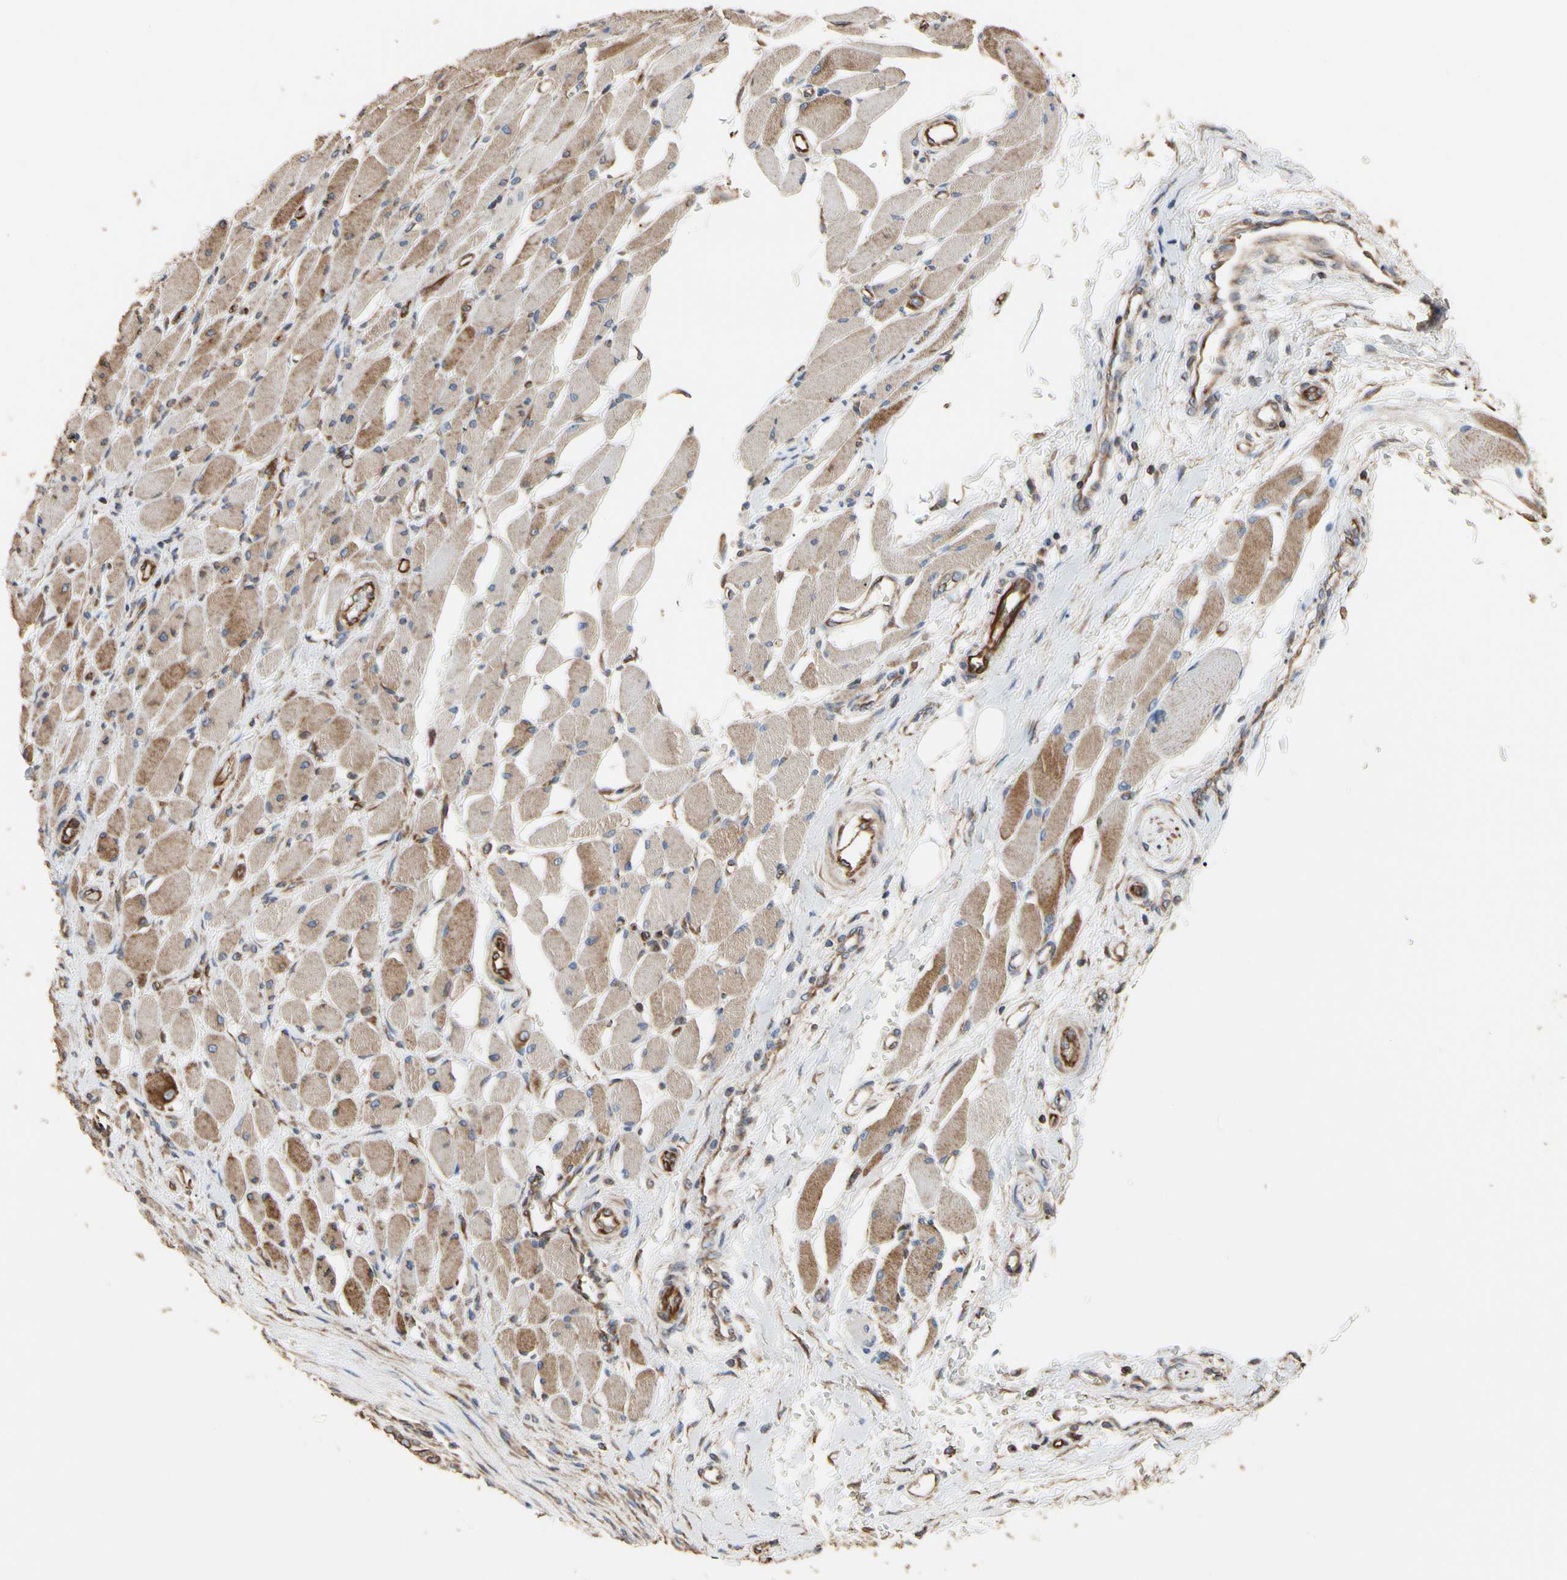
{"staining": {"intensity": "weak", "quantity": ">75%", "location": "cytoplasmic/membranous"}, "tissue": "head and neck cancer", "cell_type": "Tumor cells", "image_type": "cancer", "snomed": [{"axis": "morphology", "description": "Adenocarcinoma, NOS"}, {"axis": "morphology", "description": "Adenoma, NOS"}, {"axis": "topography", "description": "Head-Neck"}], "caption": "Head and neck cancer stained for a protein (brown) shows weak cytoplasmic/membranous positive expression in approximately >75% of tumor cells.", "gene": "TUBA1A", "patient": {"sex": "female", "age": 55}}